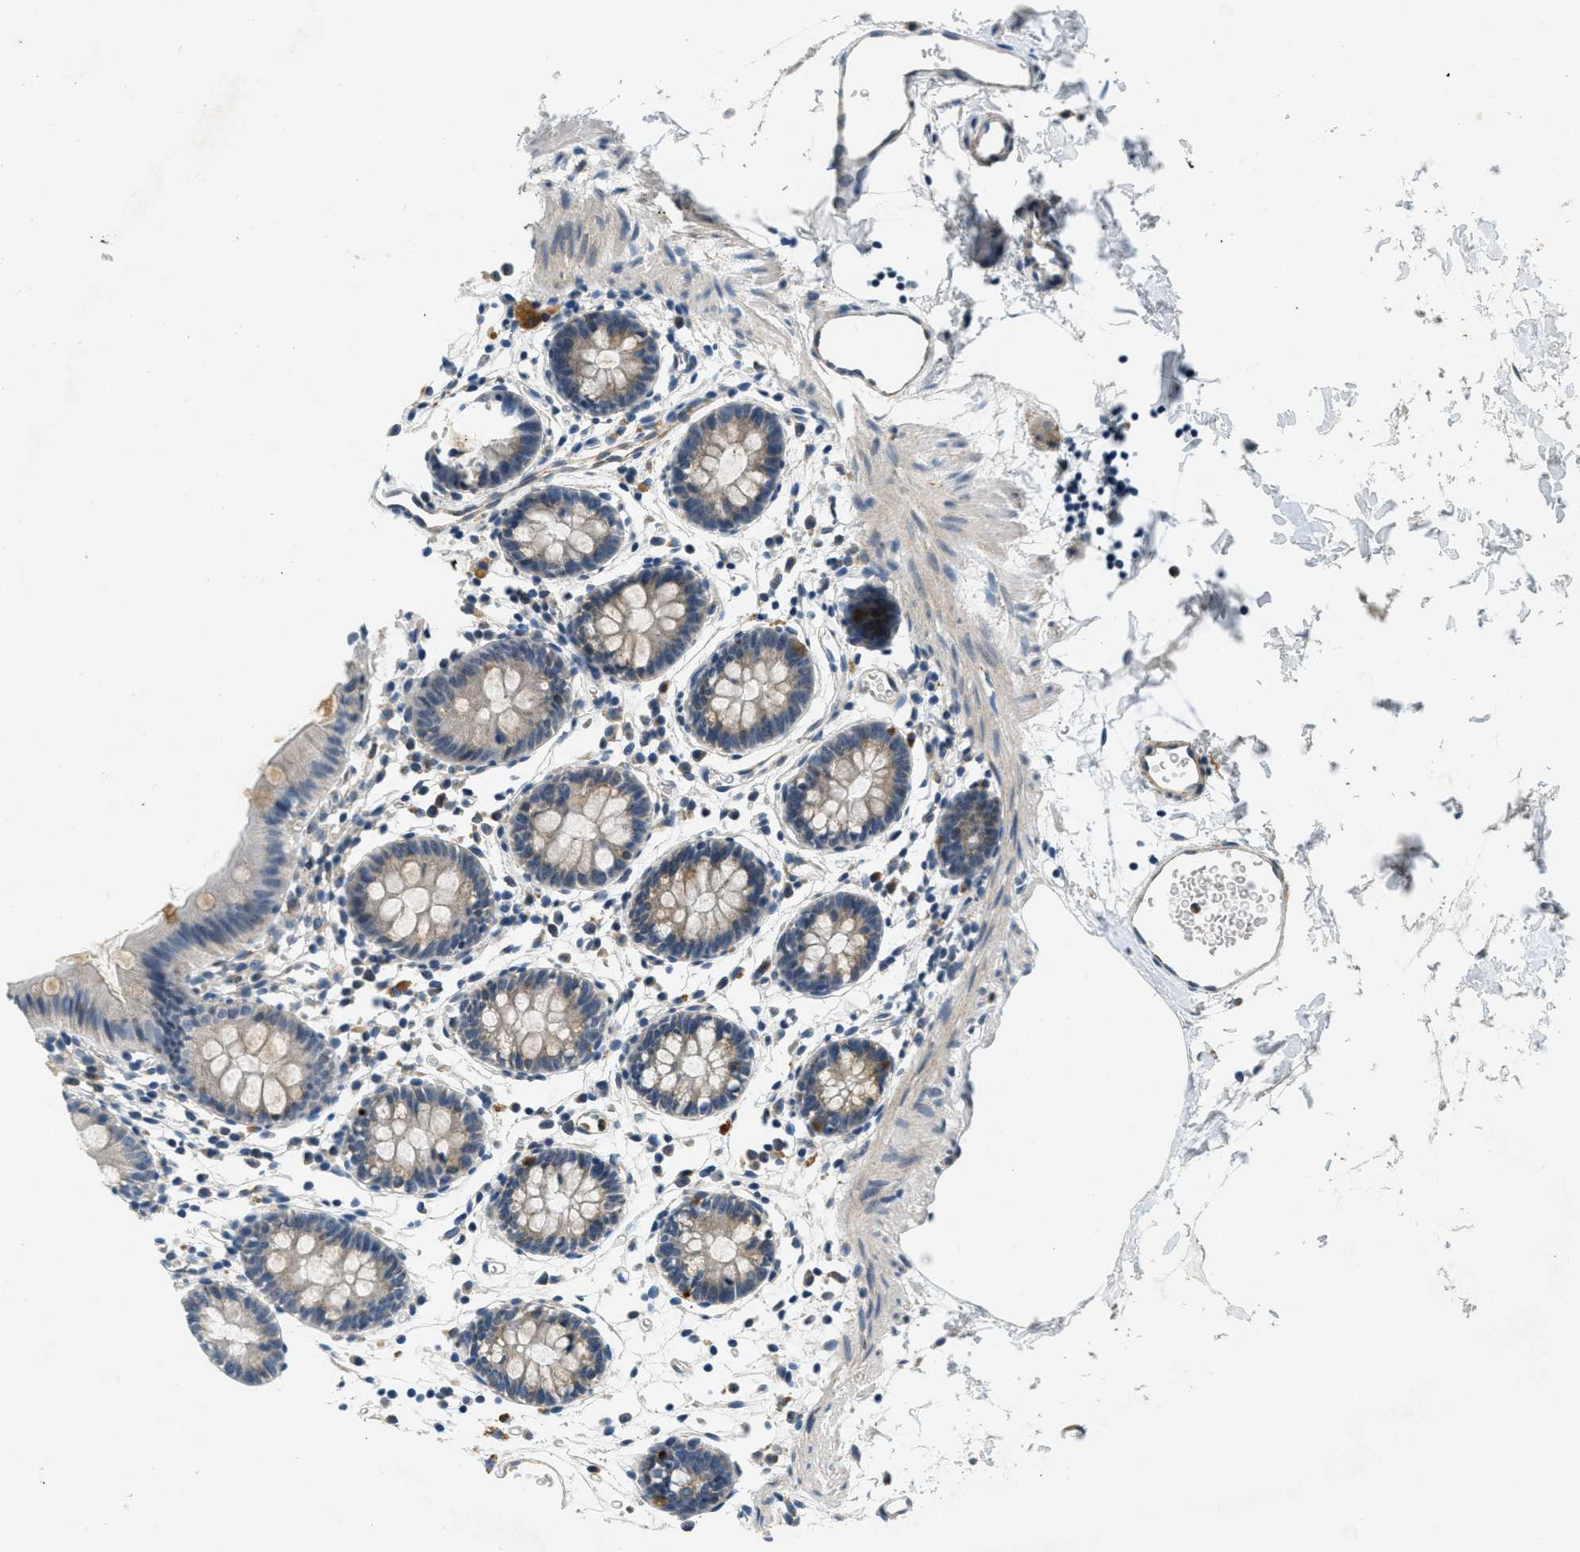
{"staining": {"intensity": "weak", "quantity": ">75%", "location": "cytoplasmic/membranous"}, "tissue": "colon", "cell_type": "Endothelial cells", "image_type": "normal", "snomed": [{"axis": "morphology", "description": "Normal tissue, NOS"}, {"axis": "topography", "description": "Colon"}], "caption": "Colon stained with DAB immunohistochemistry displays low levels of weak cytoplasmic/membranous positivity in about >75% of endothelial cells. The protein is shown in brown color, while the nuclei are stained blue.", "gene": "RAB3D", "patient": {"sex": "male", "age": 14}}